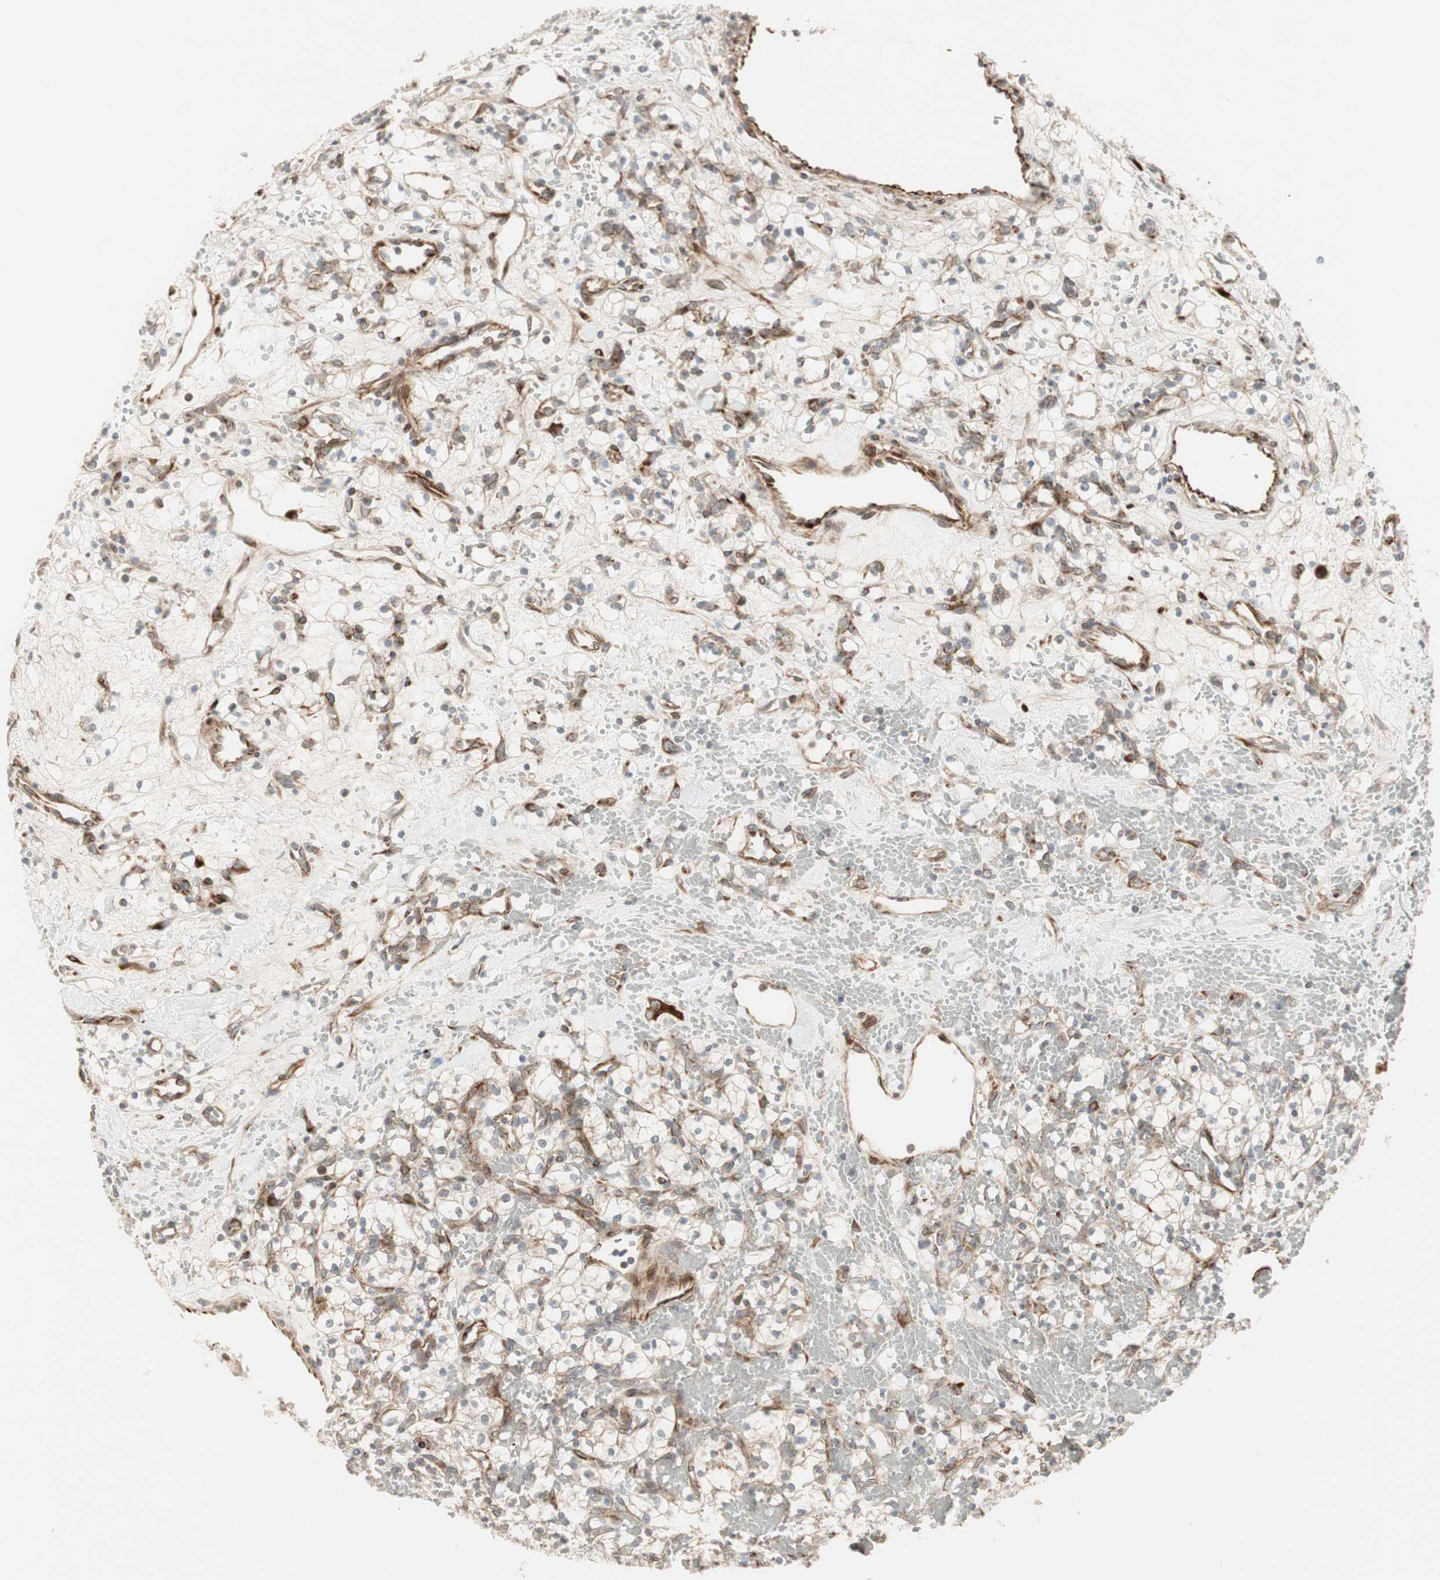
{"staining": {"intensity": "negative", "quantity": "none", "location": "none"}, "tissue": "renal cancer", "cell_type": "Tumor cells", "image_type": "cancer", "snomed": [{"axis": "morphology", "description": "Adenocarcinoma, NOS"}, {"axis": "topography", "description": "Kidney"}], "caption": "IHC micrograph of human renal cancer stained for a protein (brown), which demonstrates no positivity in tumor cells. (DAB (3,3'-diaminobenzidine) immunohistochemistry (IHC) visualized using brightfield microscopy, high magnification).", "gene": "PPP2R5E", "patient": {"sex": "female", "age": 60}}